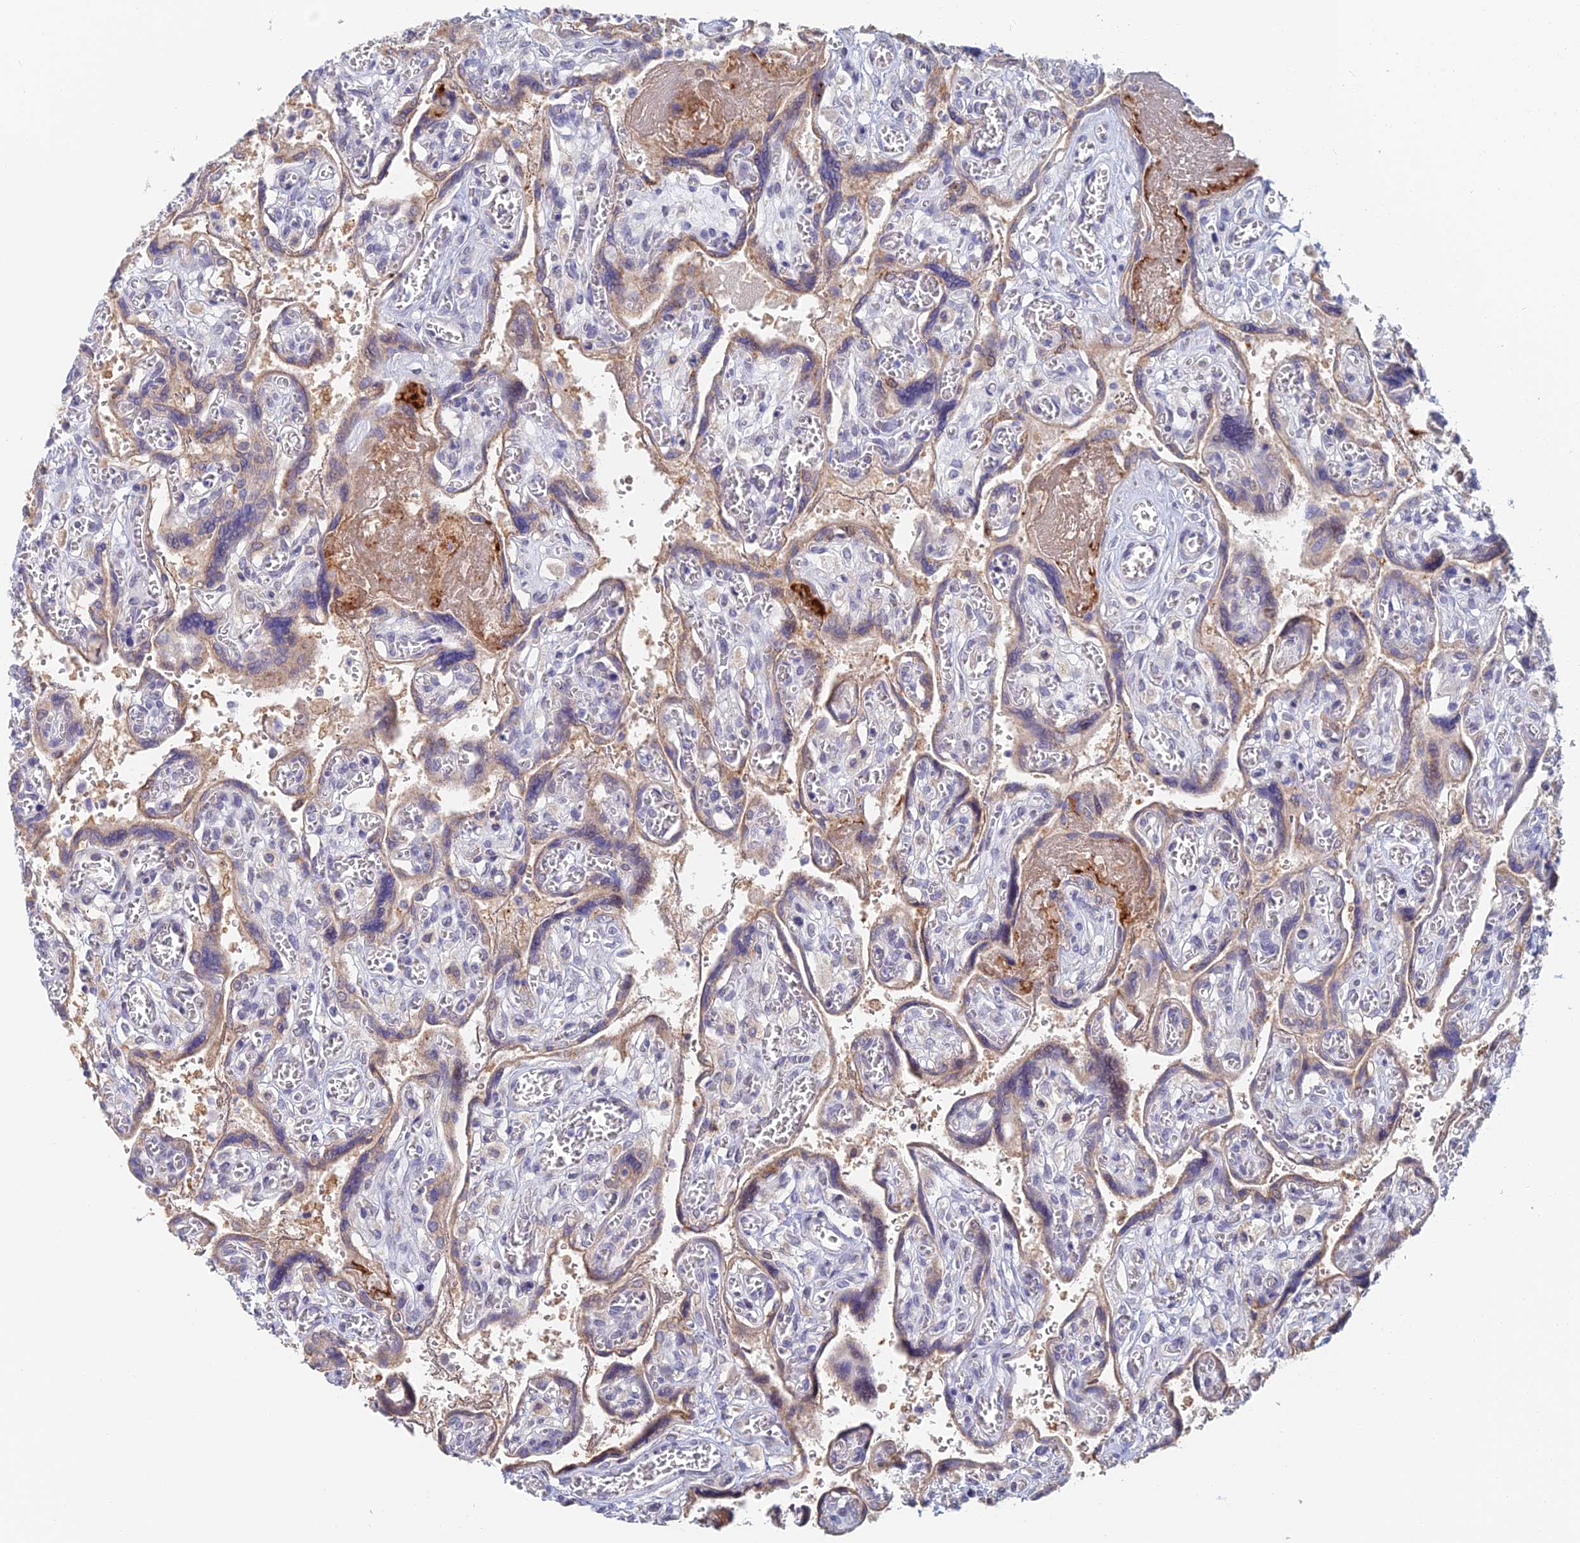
{"staining": {"intensity": "moderate", "quantity": "25%-75%", "location": "nuclear"}, "tissue": "placenta", "cell_type": "Trophoblastic cells", "image_type": "normal", "snomed": [{"axis": "morphology", "description": "Normal tissue, NOS"}, {"axis": "topography", "description": "Placenta"}], "caption": "Human placenta stained for a protein (brown) exhibits moderate nuclear positive staining in approximately 25%-75% of trophoblastic cells.", "gene": "ZUP1", "patient": {"sex": "female", "age": 39}}